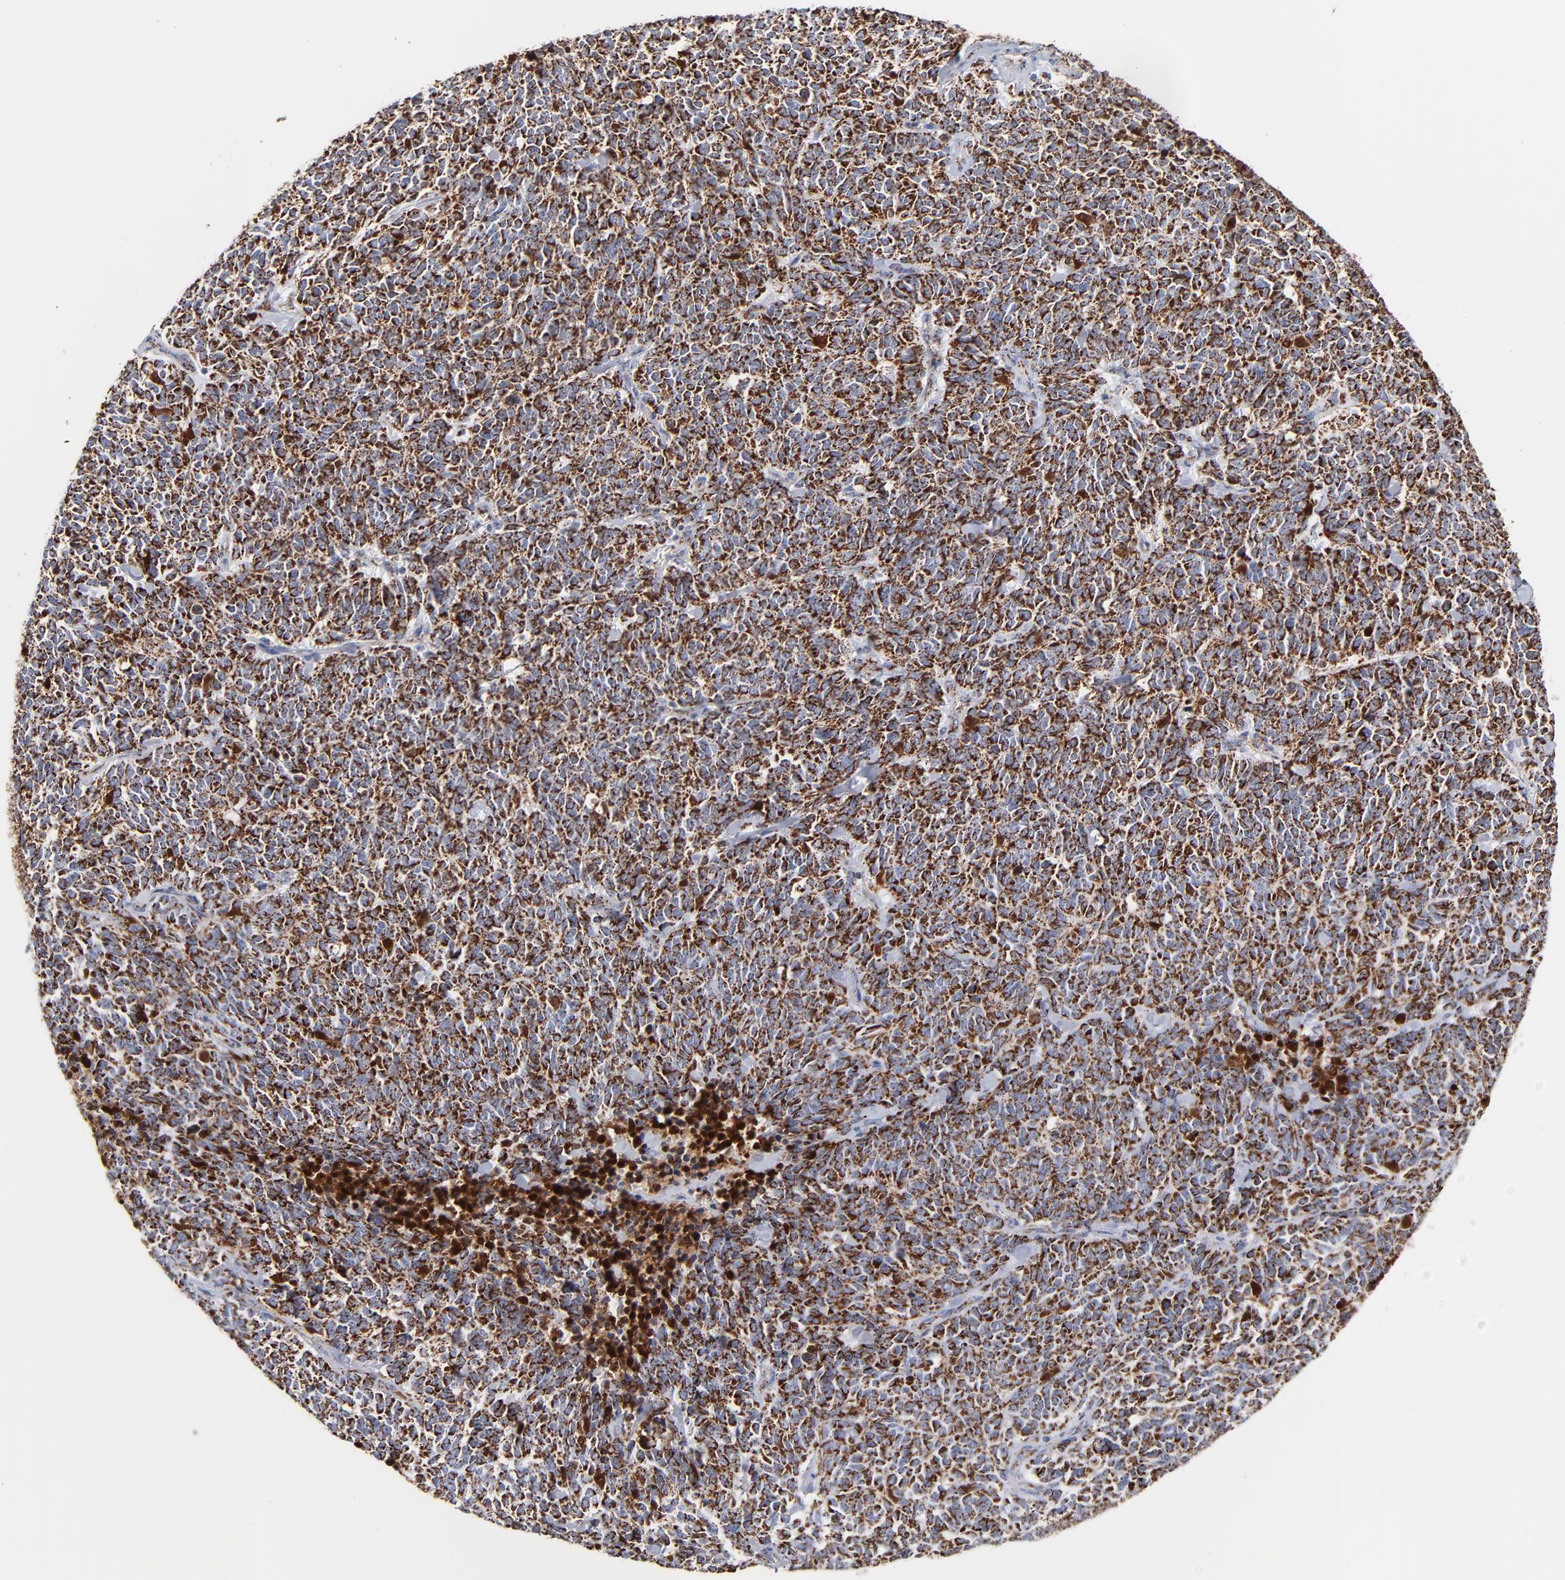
{"staining": {"intensity": "strong", "quantity": ">75%", "location": "cytoplasmic/membranous"}, "tissue": "lung cancer", "cell_type": "Tumor cells", "image_type": "cancer", "snomed": [{"axis": "morphology", "description": "Neoplasm, malignant, NOS"}, {"axis": "topography", "description": "Lung"}], "caption": "A brown stain labels strong cytoplasmic/membranous expression of a protein in human lung malignant neoplasm tumor cells. (DAB (3,3'-diaminobenzidine) IHC with brightfield microscopy, high magnification).", "gene": "DIABLO", "patient": {"sex": "female", "age": 58}}